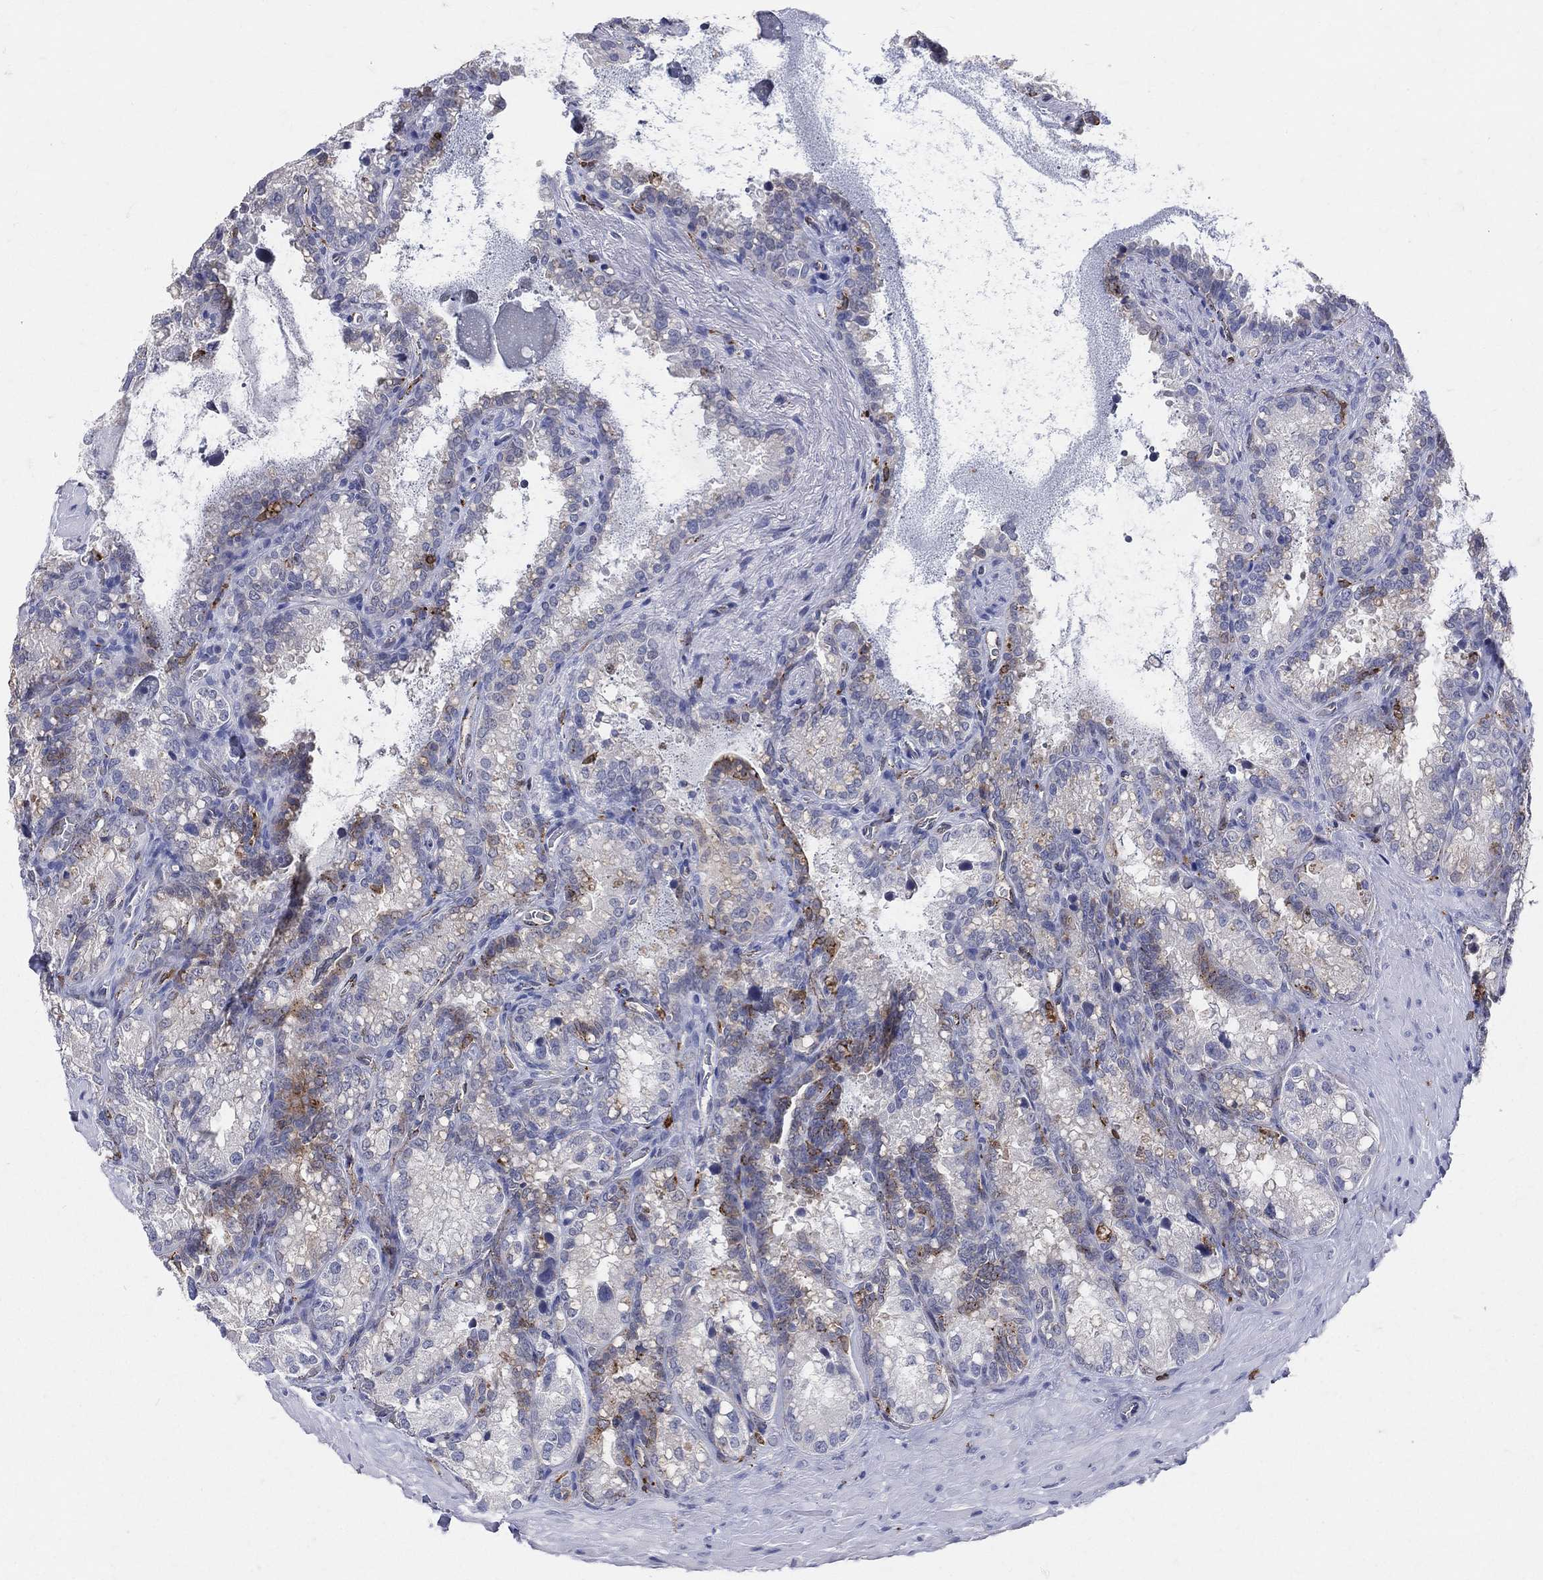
{"staining": {"intensity": "moderate", "quantity": "<25%", "location": "cytoplasmic/membranous"}, "tissue": "seminal vesicle", "cell_type": "Glandular cells", "image_type": "normal", "snomed": [{"axis": "morphology", "description": "Normal tissue, NOS"}, {"axis": "topography", "description": "Seminal veicle"}], "caption": "This is a histology image of immunohistochemistry (IHC) staining of unremarkable seminal vesicle, which shows moderate staining in the cytoplasmic/membranous of glandular cells.", "gene": "CD74", "patient": {"sex": "male", "age": 68}}